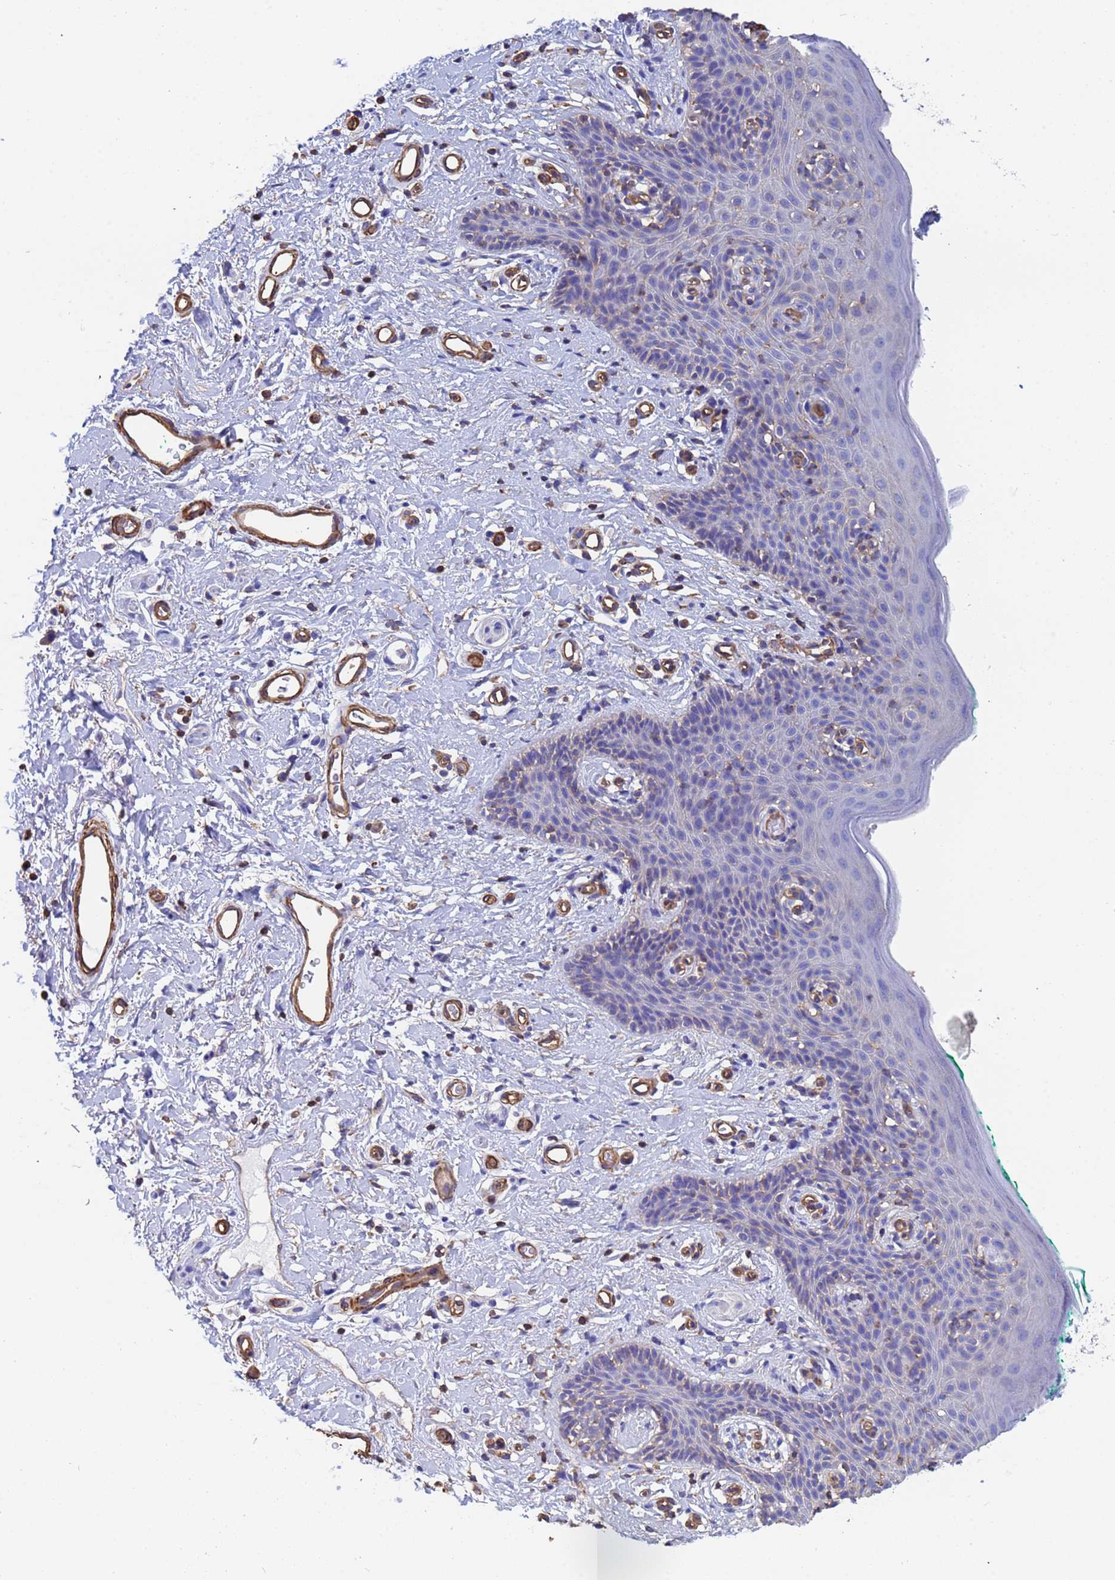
{"staining": {"intensity": "negative", "quantity": "none", "location": "none"}, "tissue": "skin", "cell_type": "Epidermal cells", "image_type": "normal", "snomed": [{"axis": "morphology", "description": "Normal tissue, NOS"}, {"axis": "topography", "description": "Vulva"}], "caption": "The image shows no staining of epidermal cells in normal skin.", "gene": "MYL12A", "patient": {"sex": "female", "age": 66}}